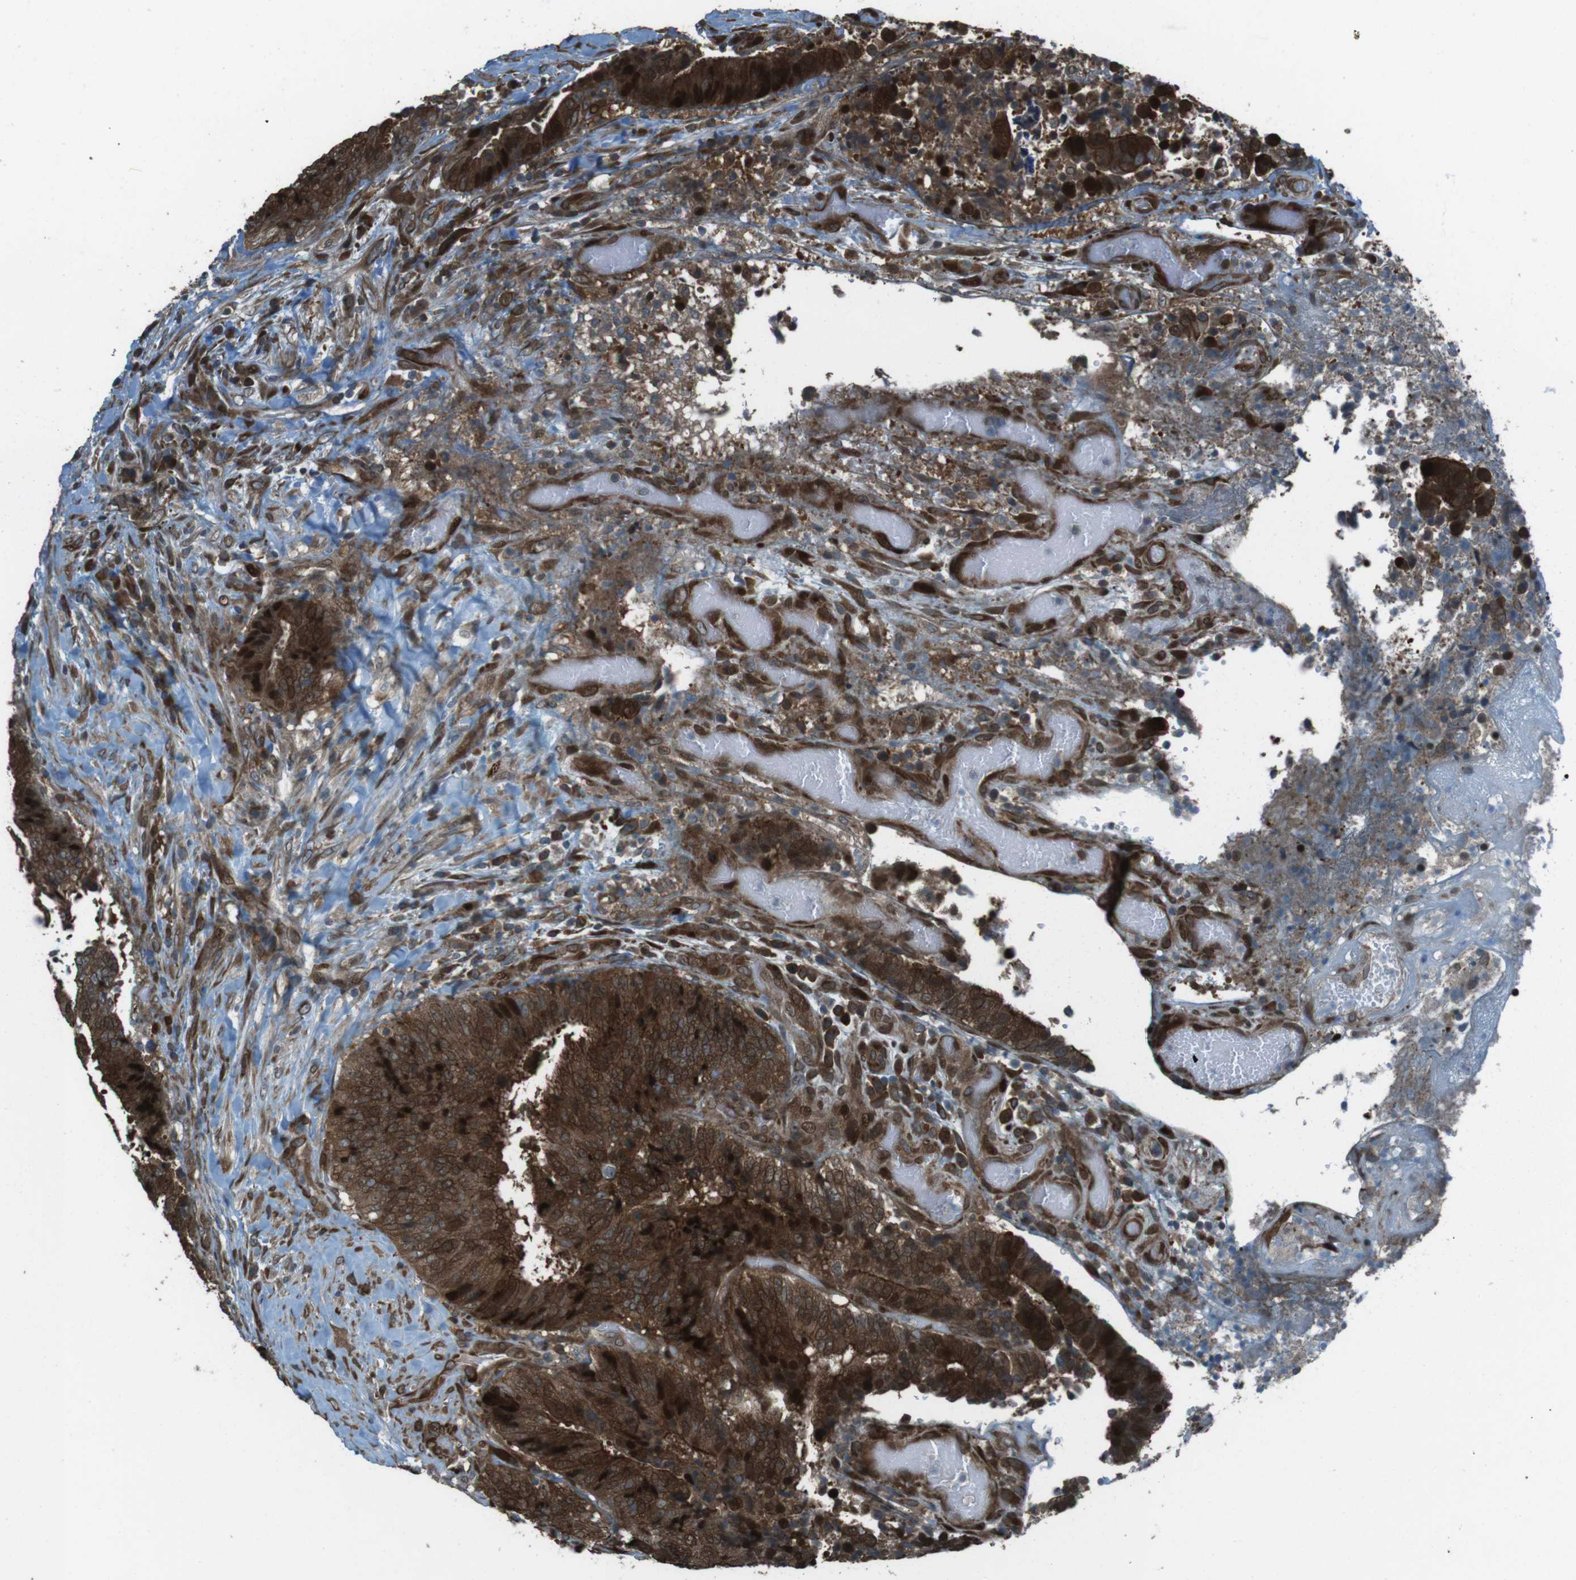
{"staining": {"intensity": "strong", "quantity": ">75%", "location": "cytoplasmic/membranous,nuclear"}, "tissue": "colorectal cancer", "cell_type": "Tumor cells", "image_type": "cancer", "snomed": [{"axis": "morphology", "description": "Adenocarcinoma, NOS"}, {"axis": "topography", "description": "Rectum"}], "caption": "Immunohistochemical staining of human colorectal cancer demonstrates high levels of strong cytoplasmic/membranous and nuclear expression in approximately >75% of tumor cells.", "gene": "ZNF330", "patient": {"sex": "male", "age": 72}}